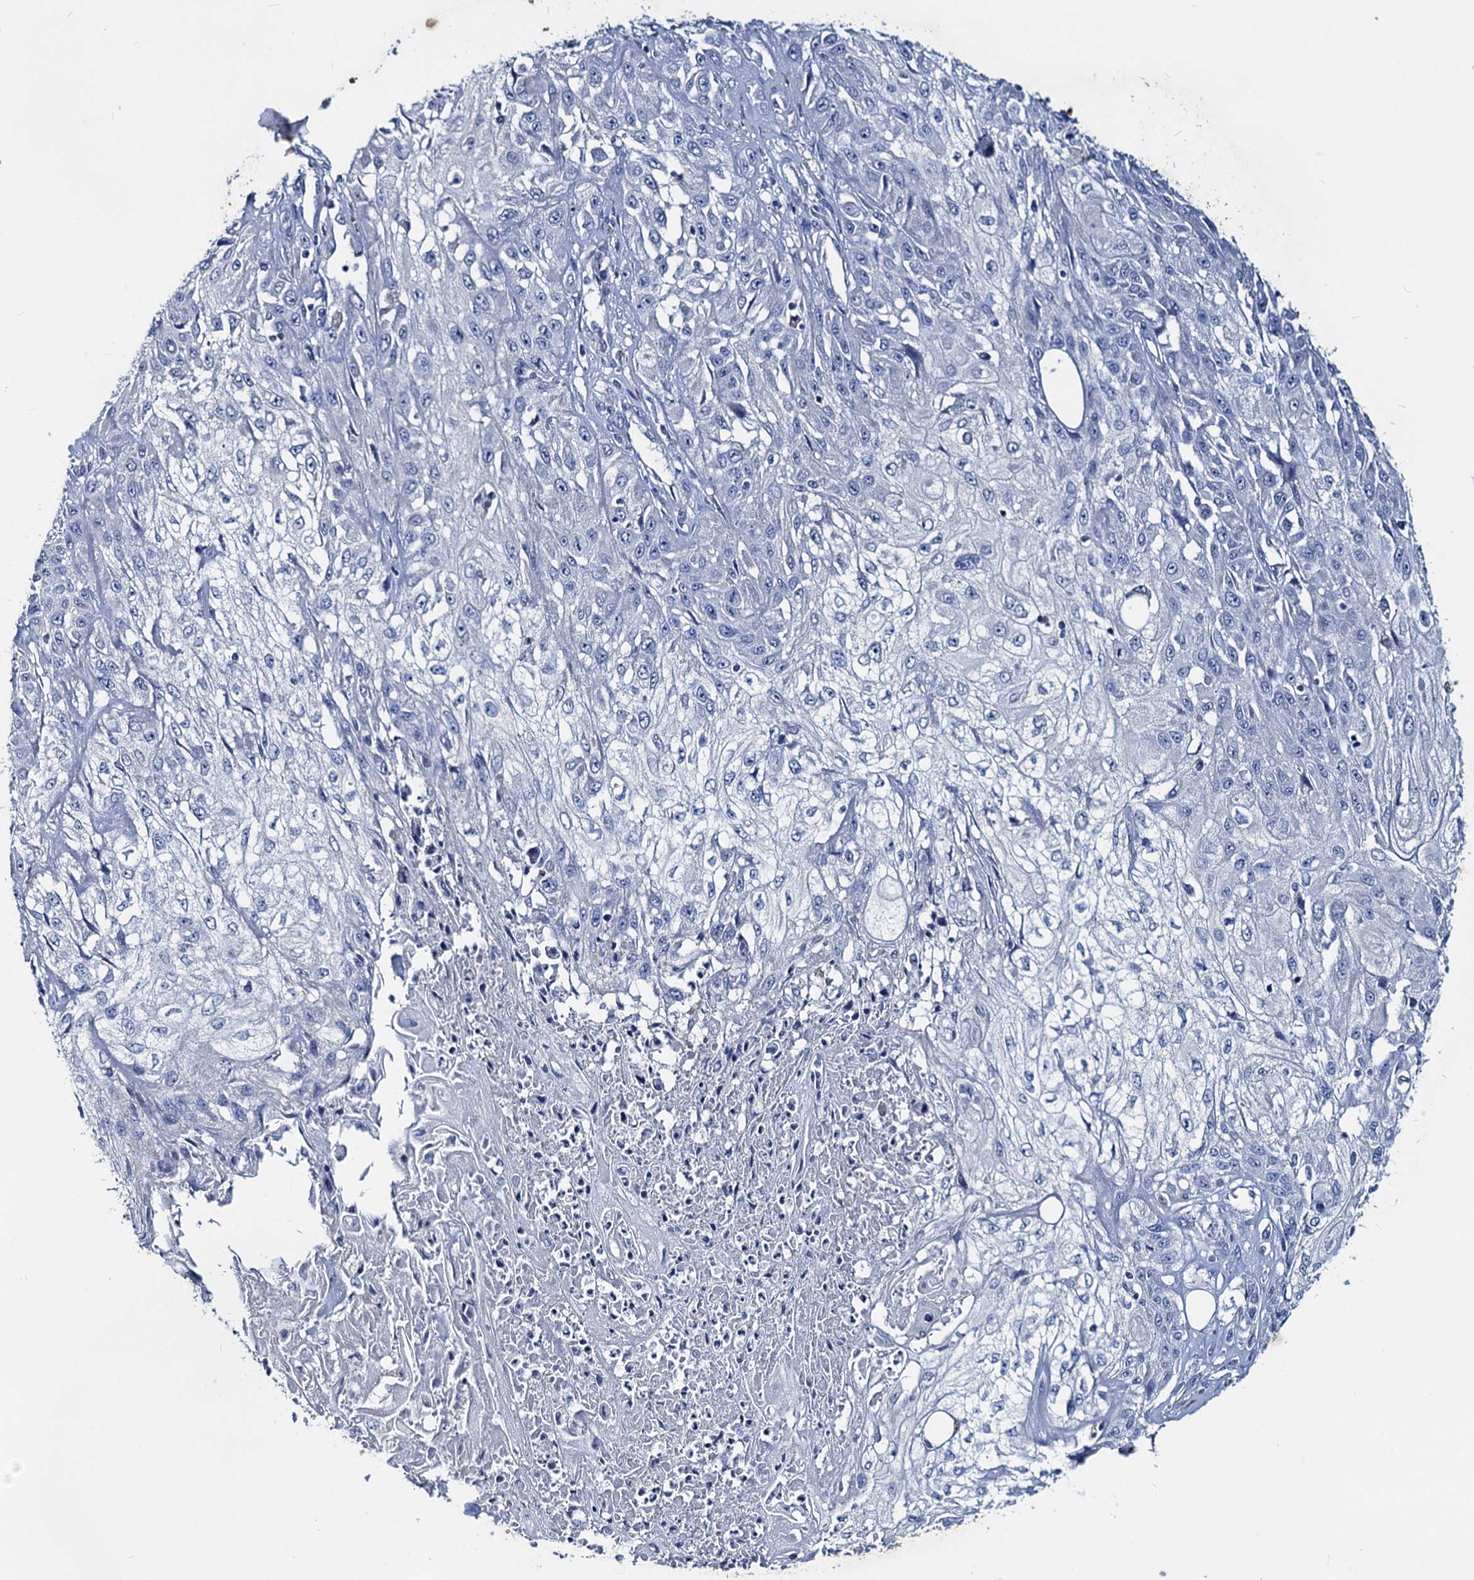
{"staining": {"intensity": "negative", "quantity": "none", "location": "none"}, "tissue": "skin cancer", "cell_type": "Tumor cells", "image_type": "cancer", "snomed": [{"axis": "morphology", "description": "Squamous cell carcinoma, NOS"}, {"axis": "morphology", "description": "Squamous cell carcinoma, metastatic, NOS"}, {"axis": "topography", "description": "Skin"}, {"axis": "topography", "description": "Lymph node"}], "caption": "Immunohistochemical staining of human skin cancer (metastatic squamous cell carcinoma) shows no significant staining in tumor cells.", "gene": "RTKN2", "patient": {"sex": "male", "age": 75}}